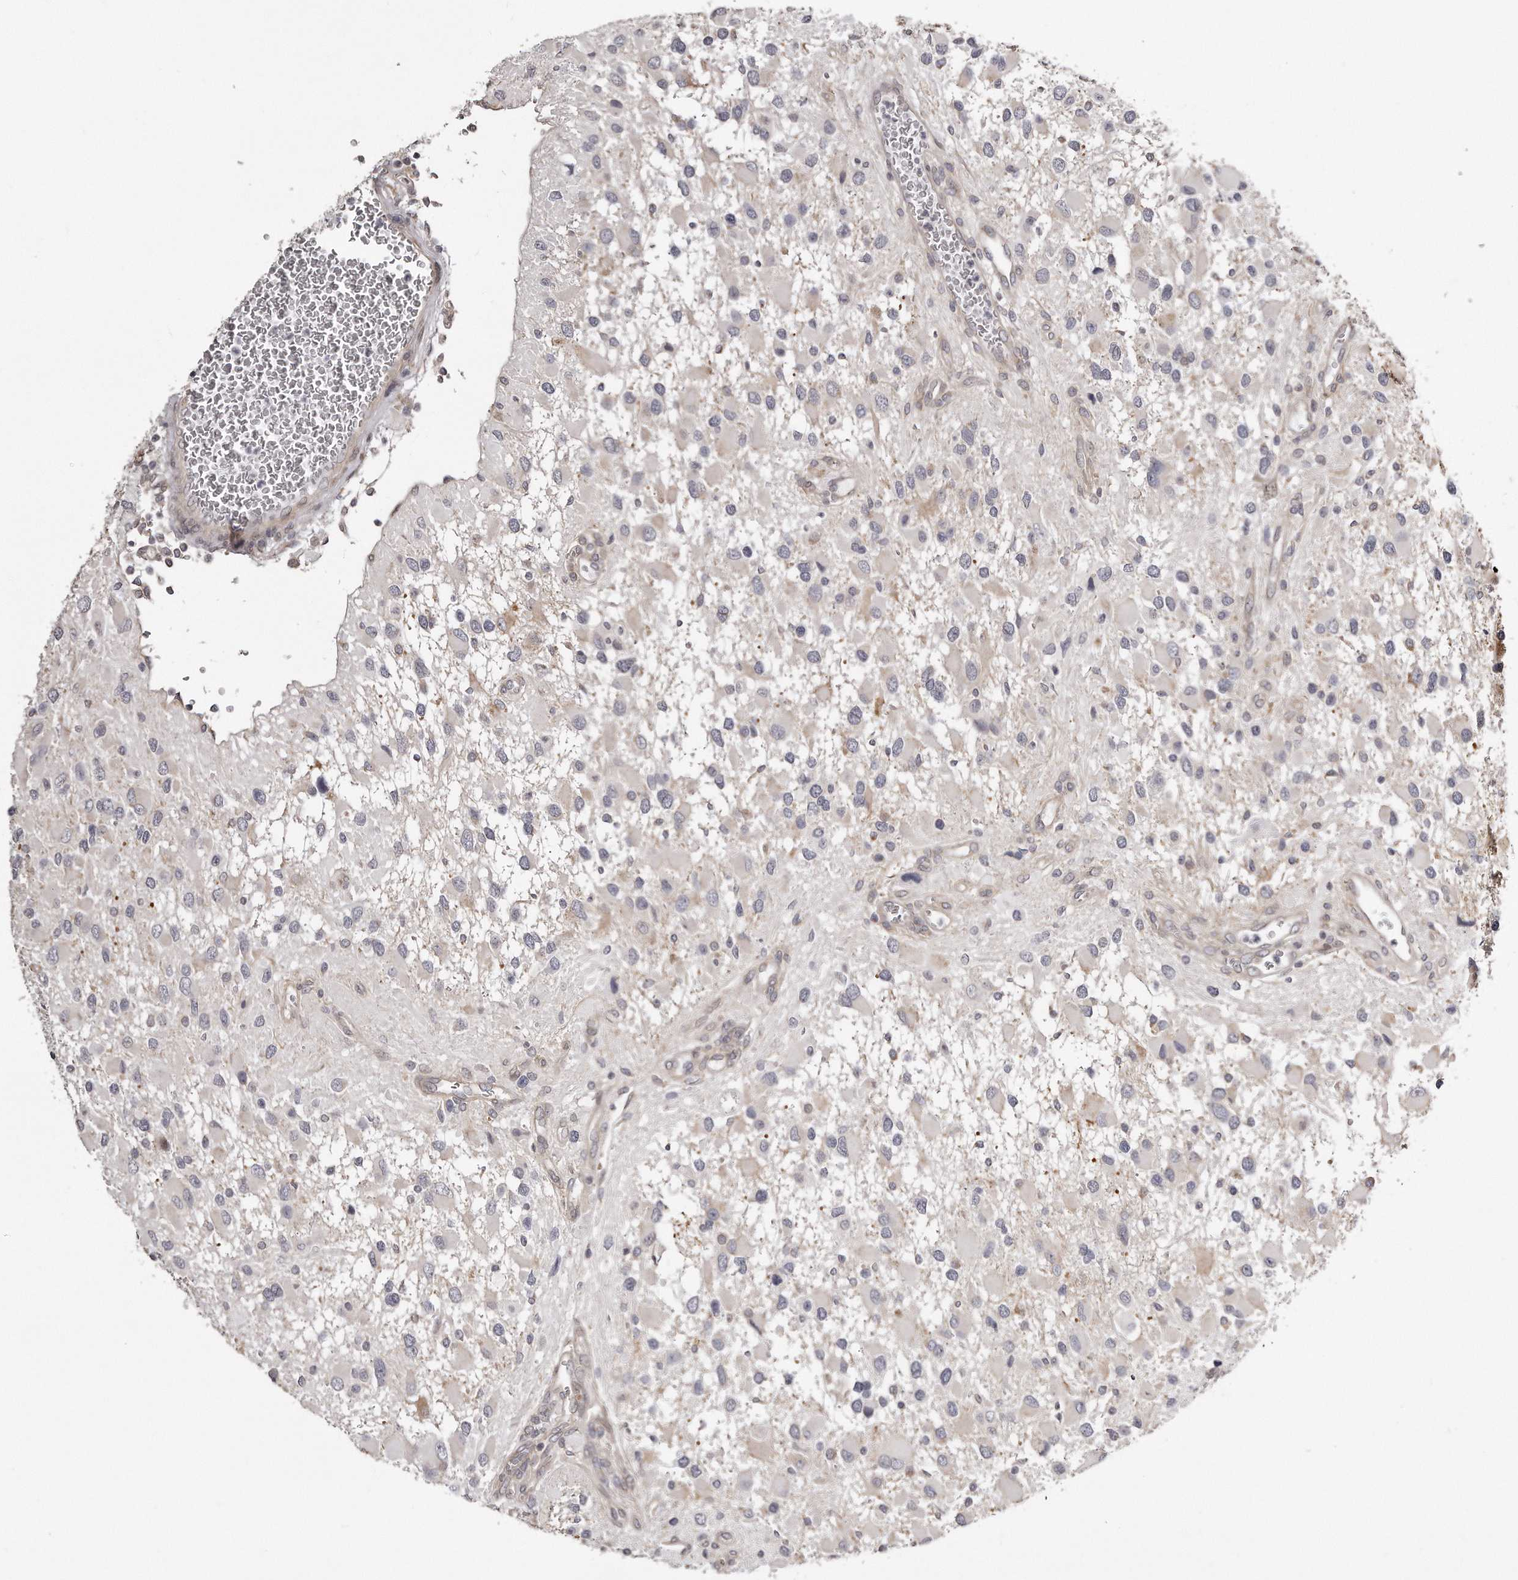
{"staining": {"intensity": "negative", "quantity": "none", "location": "none"}, "tissue": "glioma", "cell_type": "Tumor cells", "image_type": "cancer", "snomed": [{"axis": "morphology", "description": "Glioma, malignant, High grade"}, {"axis": "topography", "description": "Brain"}], "caption": "High power microscopy photomicrograph of an immunohistochemistry (IHC) micrograph of malignant glioma (high-grade), revealing no significant expression in tumor cells.", "gene": "TRAPPC14", "patient": {"sex": "male", "age": 53}}